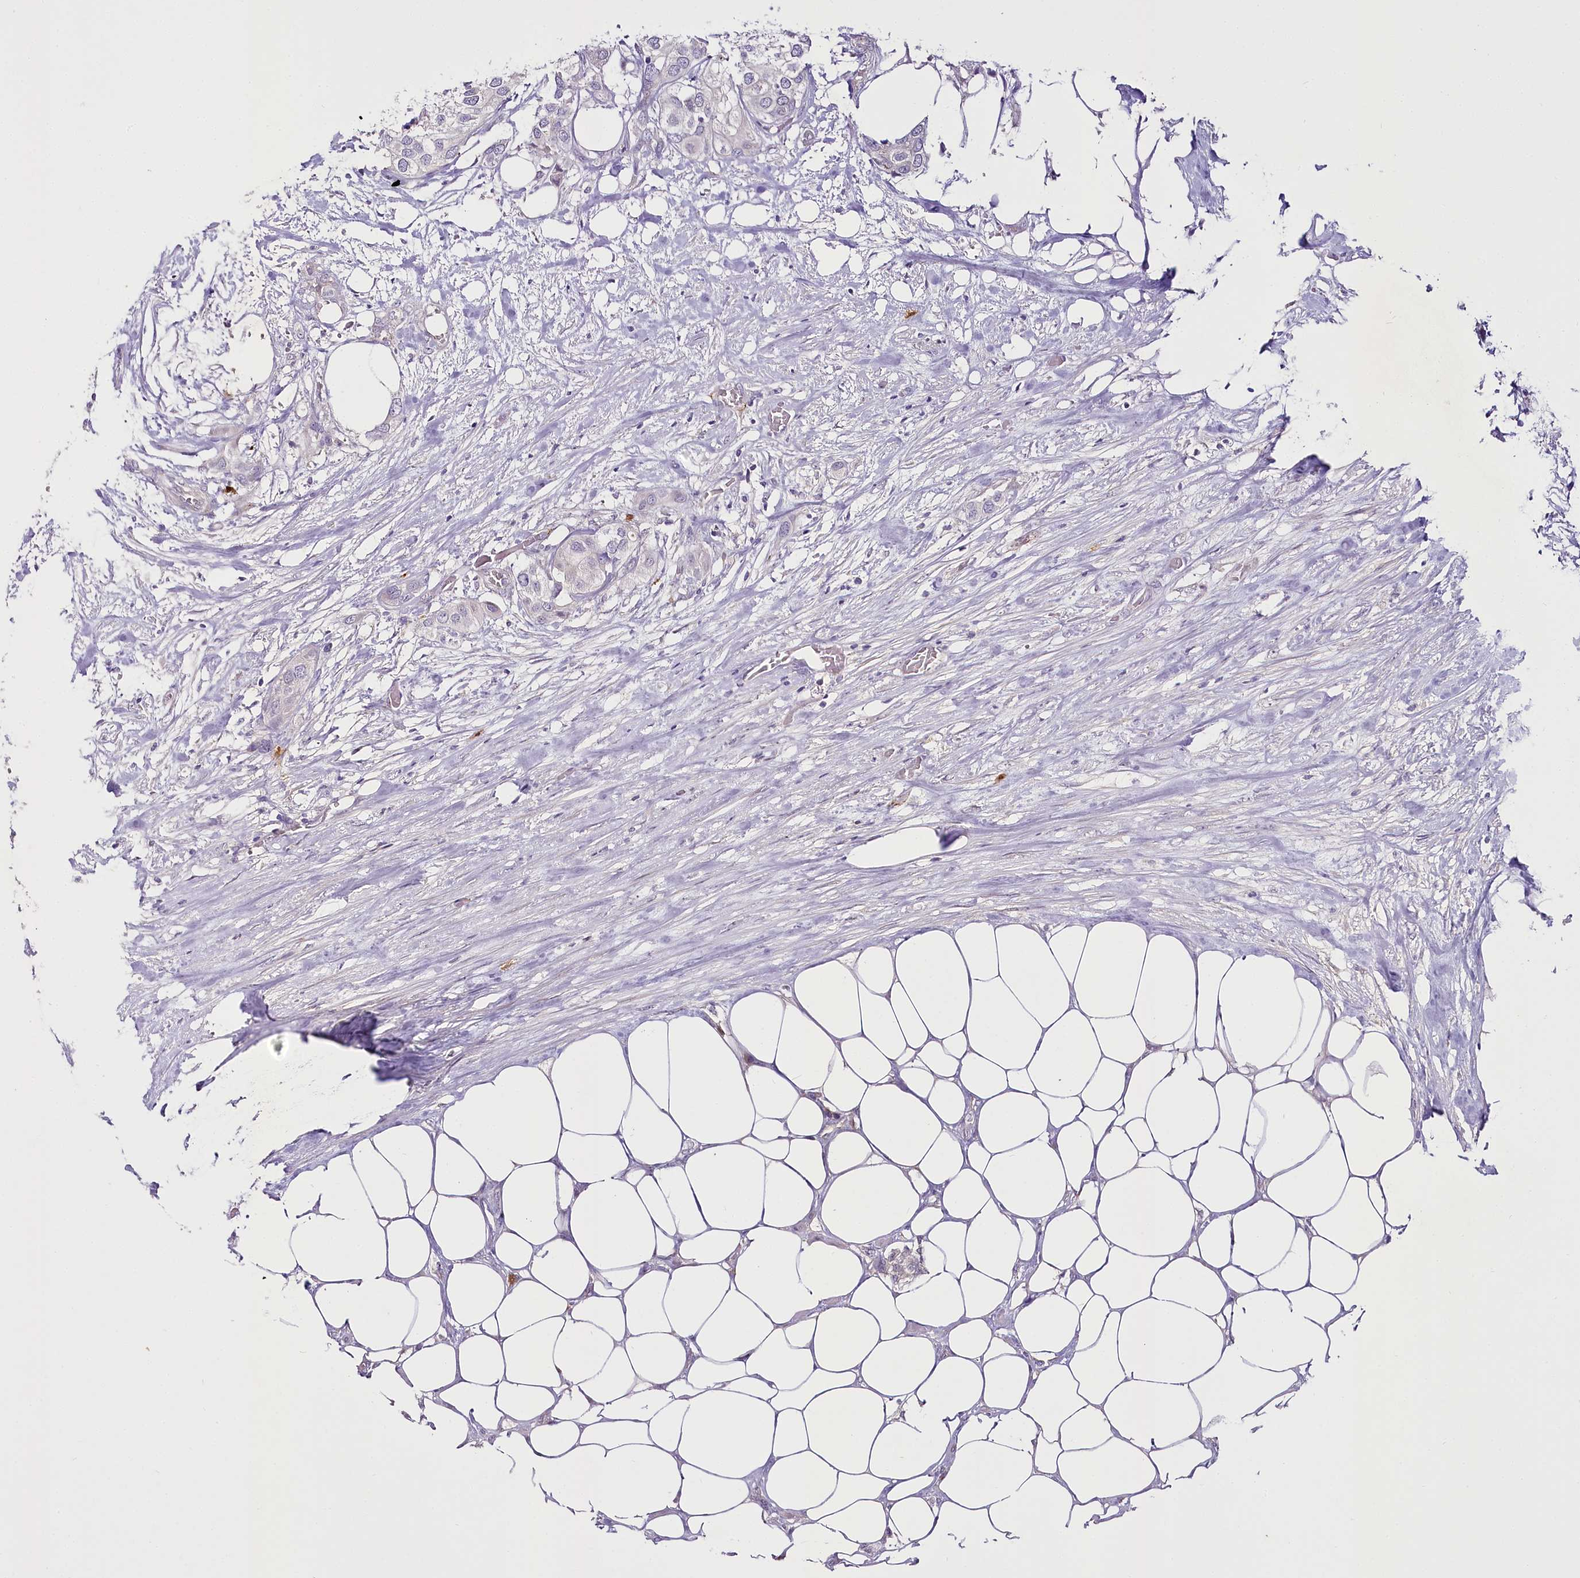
{"staining": {"intensity": "negative", "quantity": "none", "location": "none"}, "tissue": "urothelial cancer", "cell_type": "Tumor cells", "image_type": "cancer", "snomed": [{"axis": "morphology", "description": "Urothelial carcinoma, High grade"}, {"axis": "topography", "description": "Urinary bladder"}], "caption": "Immunohistochemistry (IHC) micrograph of neoplastic tissue: human urothelial cancer stained with DAB demonstrates no significant protein staining in tumor cells. Nuclei are stained in blue.", "gene": "VWA5A", "patient": {"sex": "male", "age": 64}}